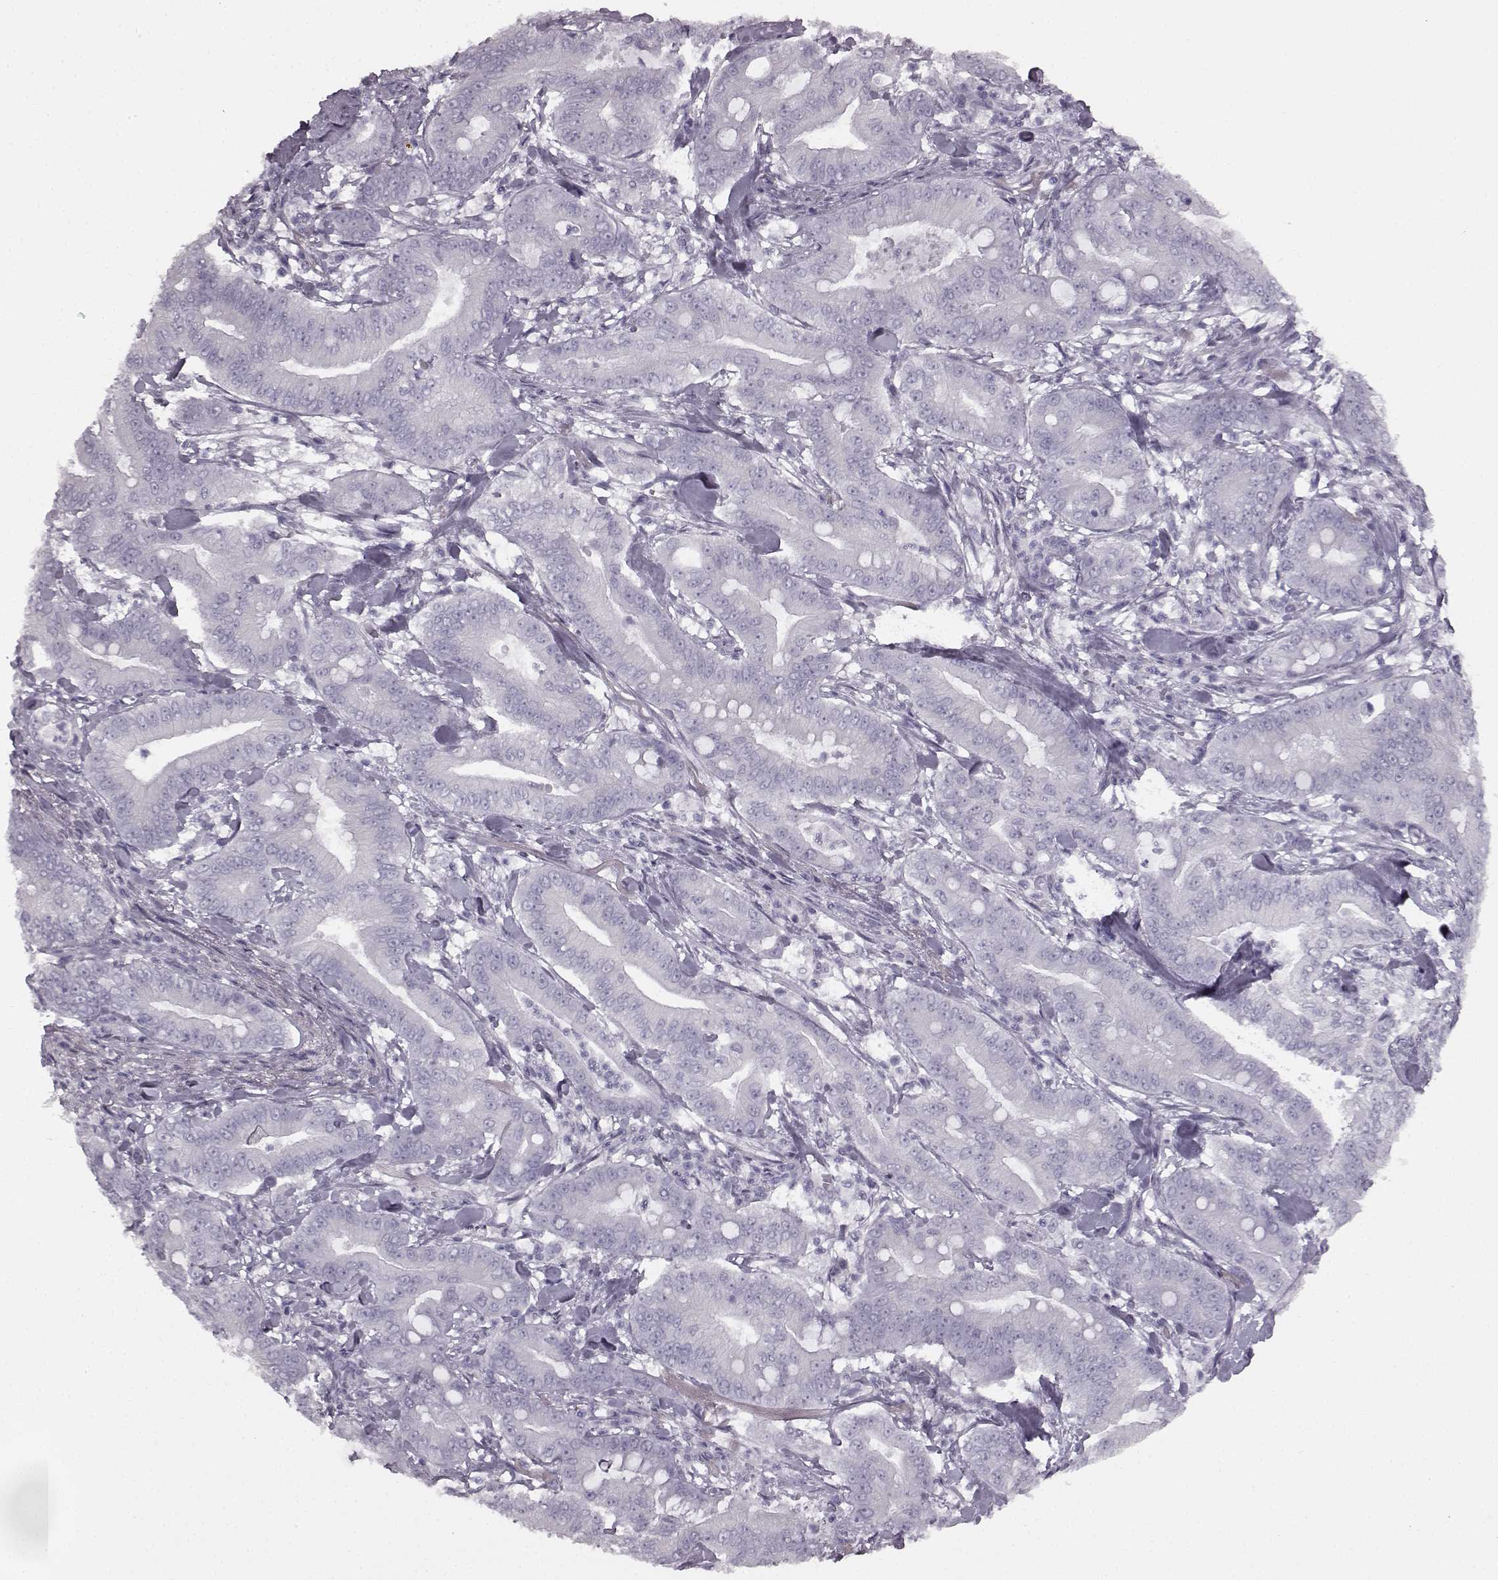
{"staining": {"intensity": "negative", "quantity": "none", "location": "none"}, "tissue": "pancreatic cancer", "cell_type": "Tumor cells", "image_type": "cancer", "snomed": [{"axis": "morphology", "description": "Adenocarcinoma, NOS"}, {"axis": "topography", "description": "Pancreas"}], "caption": "A histopathology image of human adenocarcinoma (pancreatic) is negative for staining in tumor cells. The staining is performed using DAB (3,3'-diaminobenzidine) brown chromogen with nuclei counter-stained in using hematoxylin.", "gene": "SEMG2", "patient": {"sex": "male", "age": 71}}